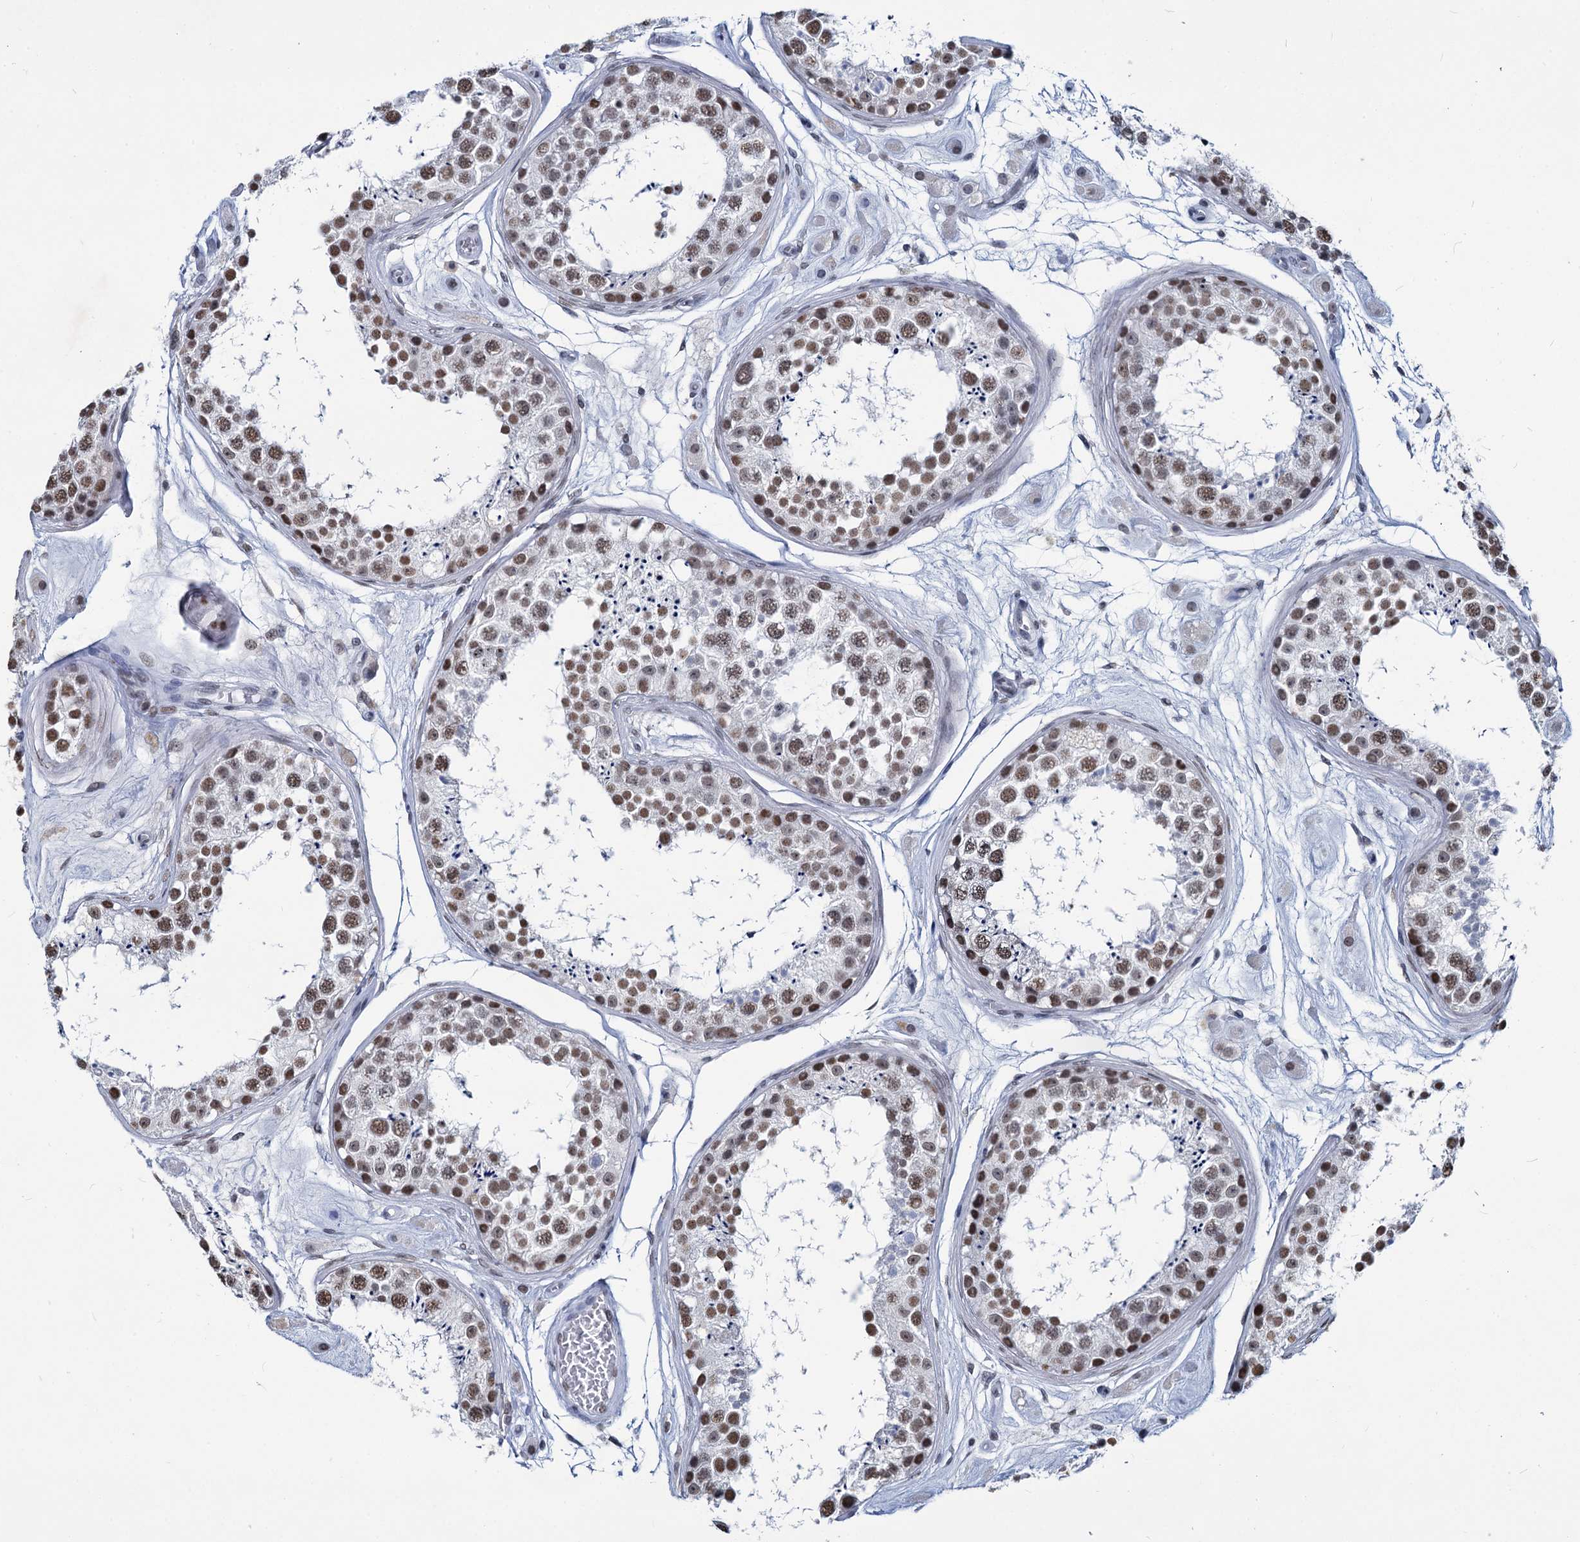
{"staining": {"intensity": "moderate", "quantity": ">75%", "location": "nuclear"}, "tissue": "testis", "cell_type": "Cells in seminiferous ducts", "image_type": "normal", "snomed": [{"axis": "morphology", "description": "Normal tissue, NOS"}, {"axis": "topography", "description": "Testis"}], "caption": "A medium amount of moderate nuclear positivity is seen in approximately >75% of cells in seminiferous ducts in benign testis.", "gene": "PARPBP", "patient": {"sex": "male", "age": 25}}